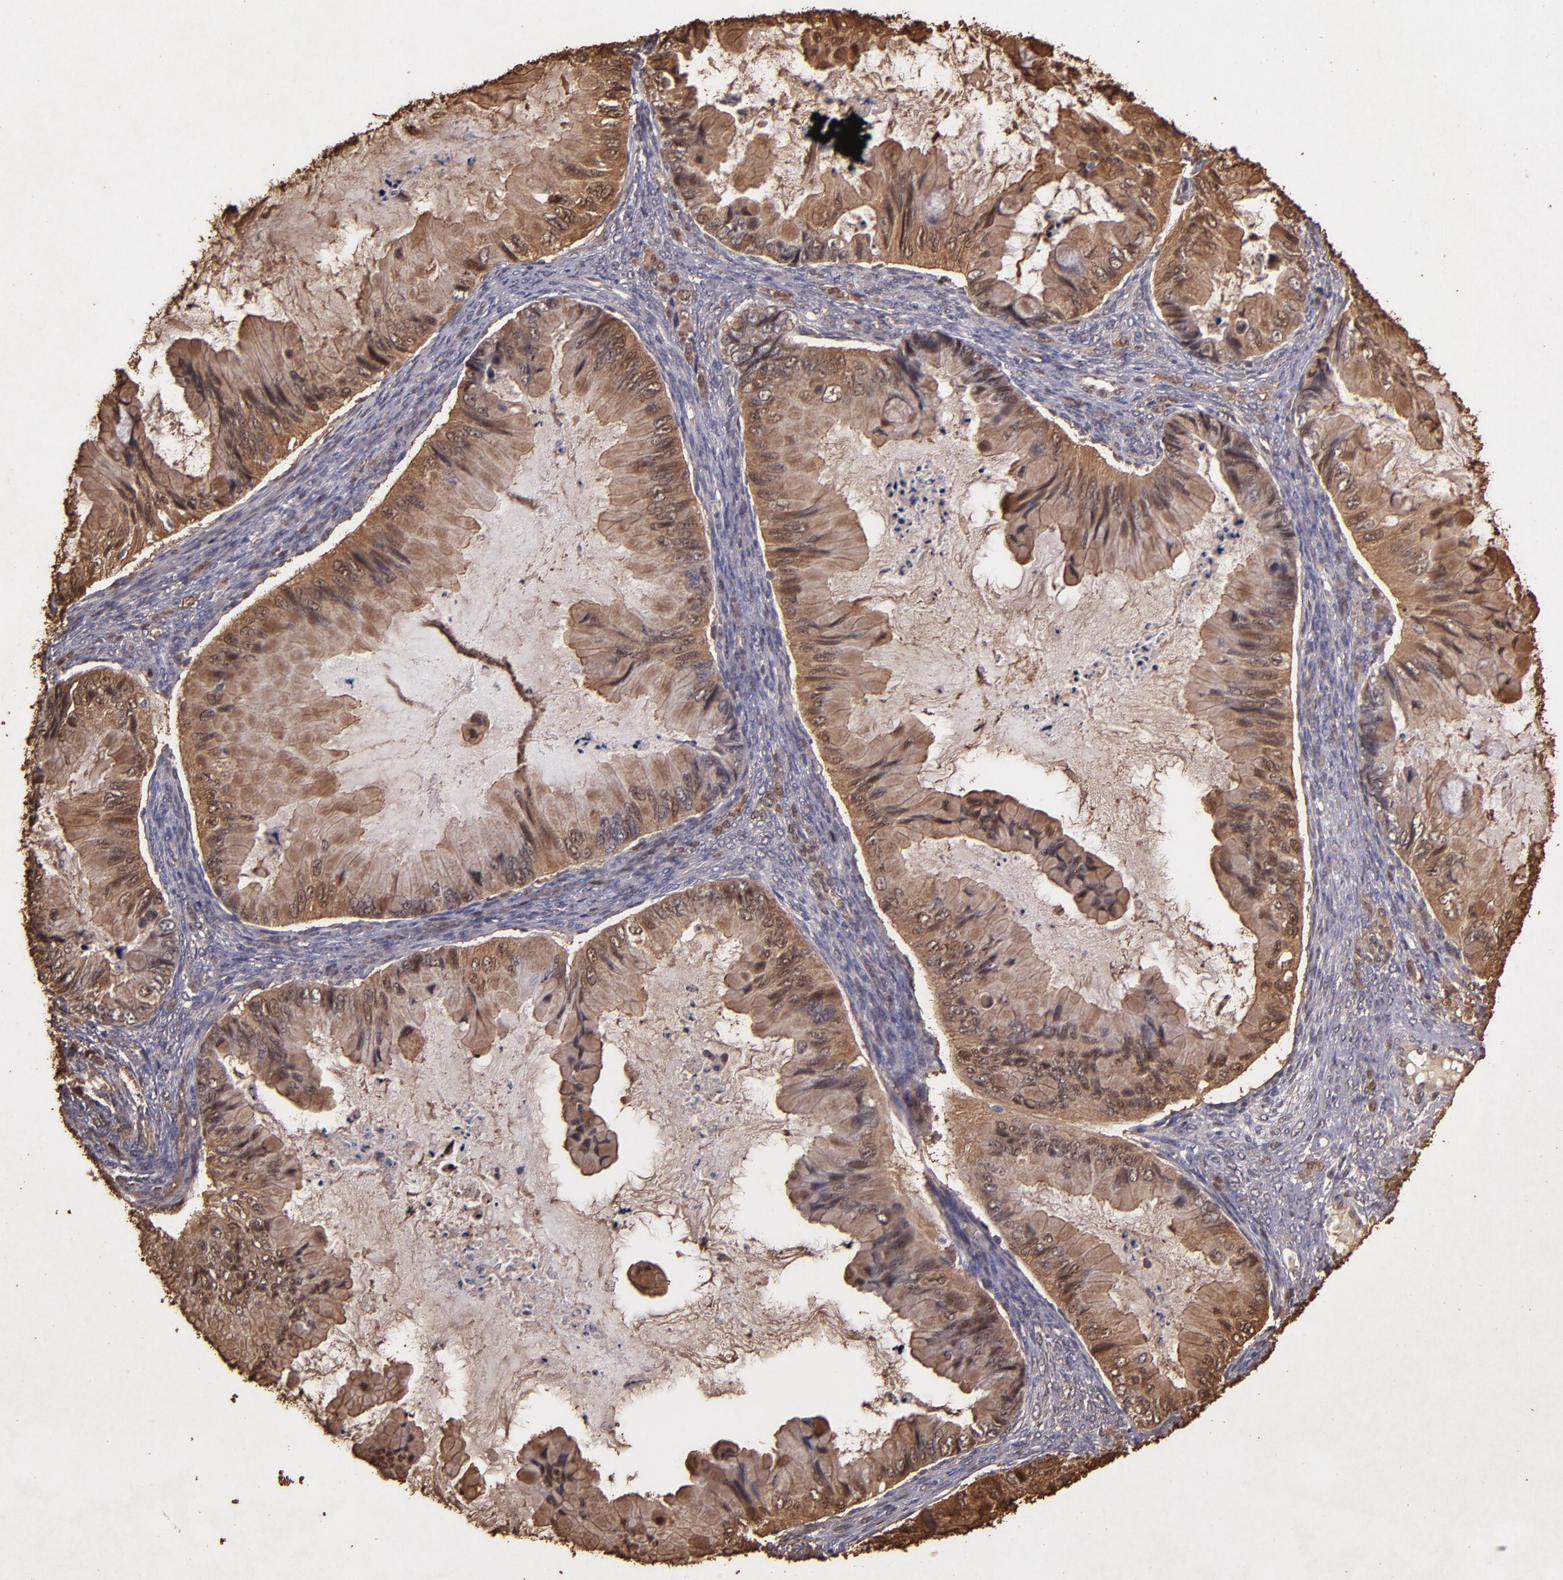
{"staining": {"intensity": "moderate", "quantity": ">75%", "location": "cytoplasmic/membranous"}, "tissue": "ovarian cancer", "cell_type": "Tumor cells", "image_type": "cancer", "snomed": [{"axis": "morphology", "description": "Cystadenocarcinoma, mucinous, NOS"}, {"axis": "topography", "description": "Ovary"}], "caption": "Human ovarian mucinous cystadenocarcinoma stained for a protein (brown) shows moderate cytoplasmic/membranous positive staining in about >75% of tumor cells.", "gene": "S100A6", "patient": {"sex": "female", "age": 36}}